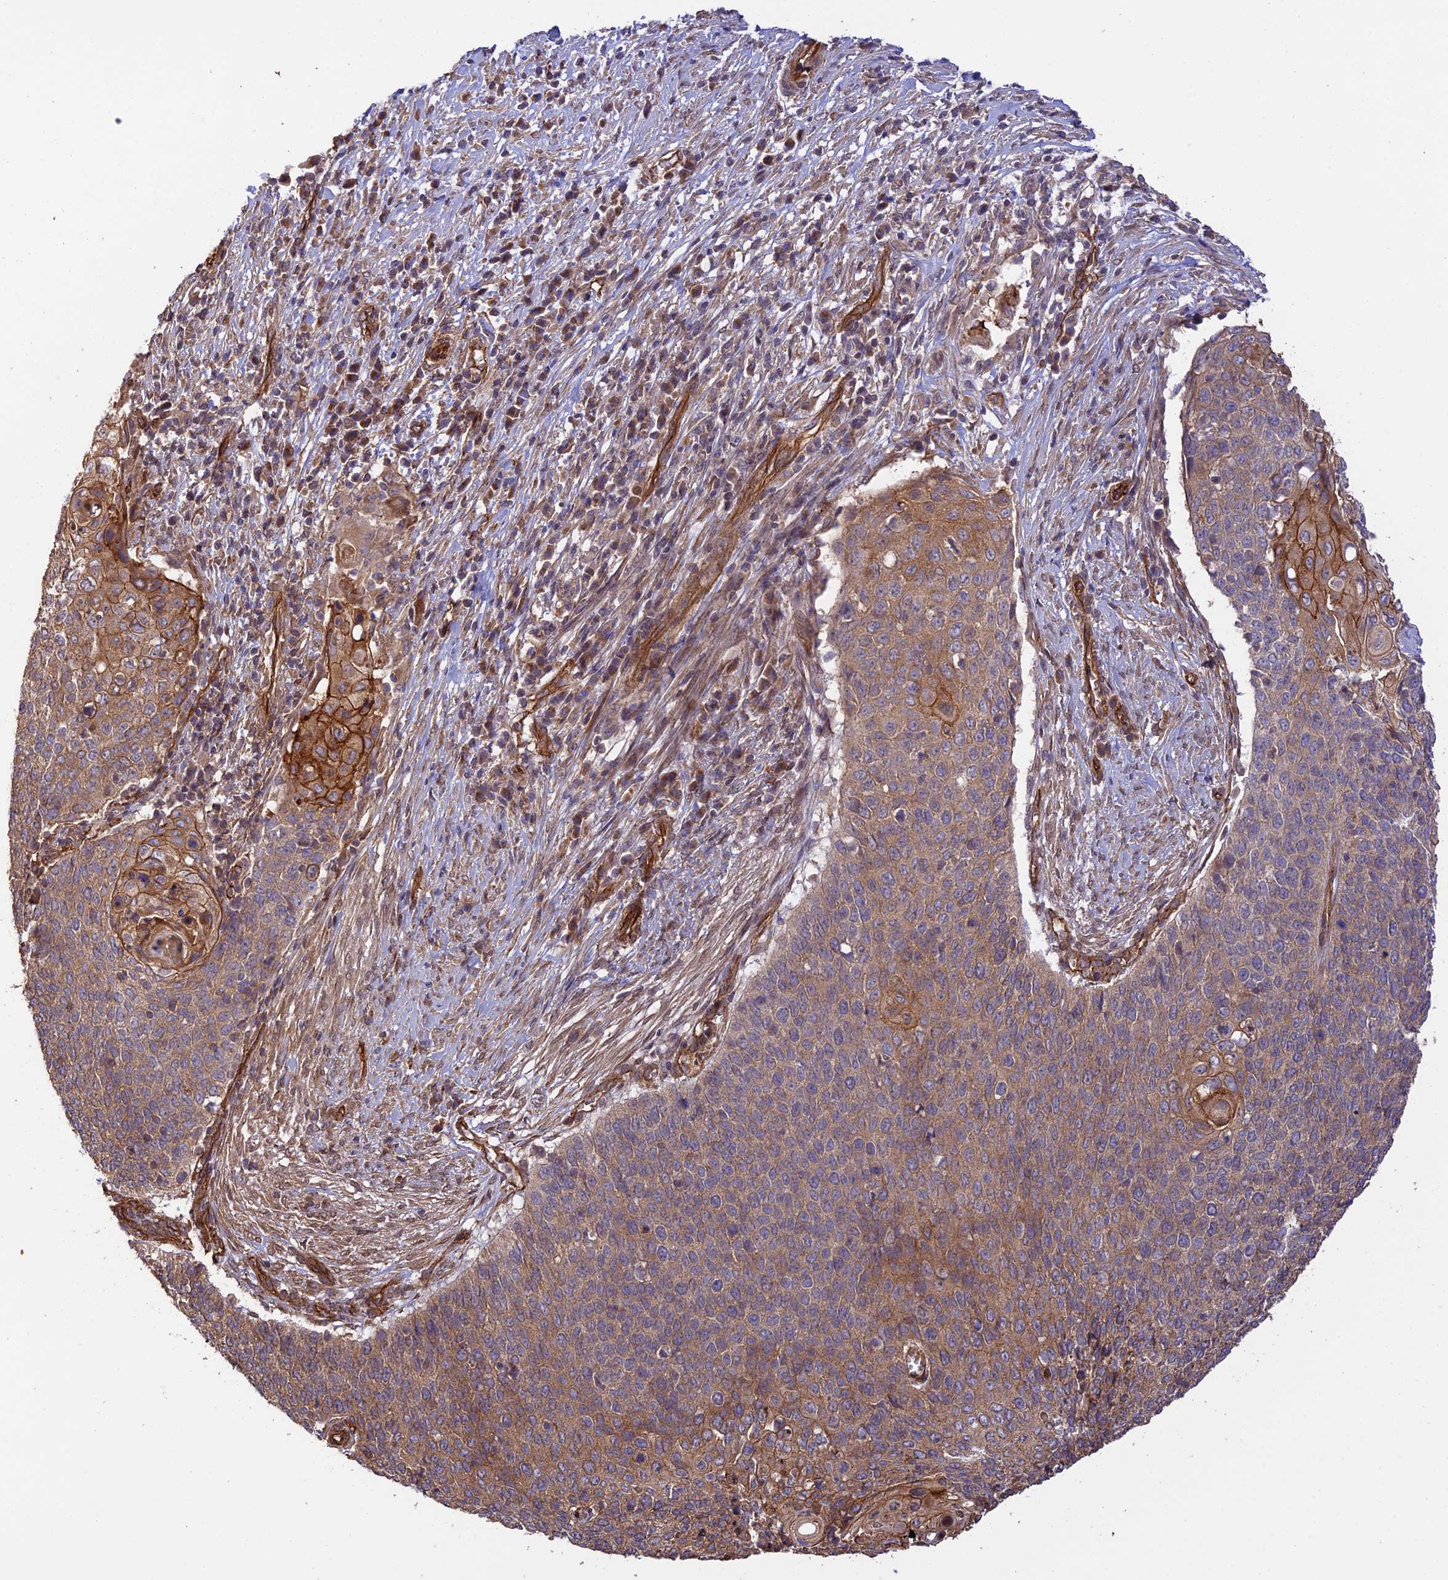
{"staining": {"intensity": "moderate", "quantity": ">75%", "location": "cytoplasmic/membranous"}, "tissue": "cervical cancer", "cell_type": "Tumor cells", "image_type": "cancer", "snomed": [{"axis": "morphology", "description": "Squamous cell carcinoma, NOS"}, {"axis": "topography", "description": "Cervix"}], "caption": "IHC staining of cervical squamous cell carcinoma, which shows medium levels of moderate cytoplasmic/membranous expression in about >75% of tumor cells indicating moderate cytoplasmic/membranous protein positivity. The staining was performed using DAB (3,3'-diaminobenzidine) (brown) for protein detection and nuclei were counterstained in hematoxylin (blue).", "gene": "HOMER2", "patient": {"sex": "female", "age": 39}}